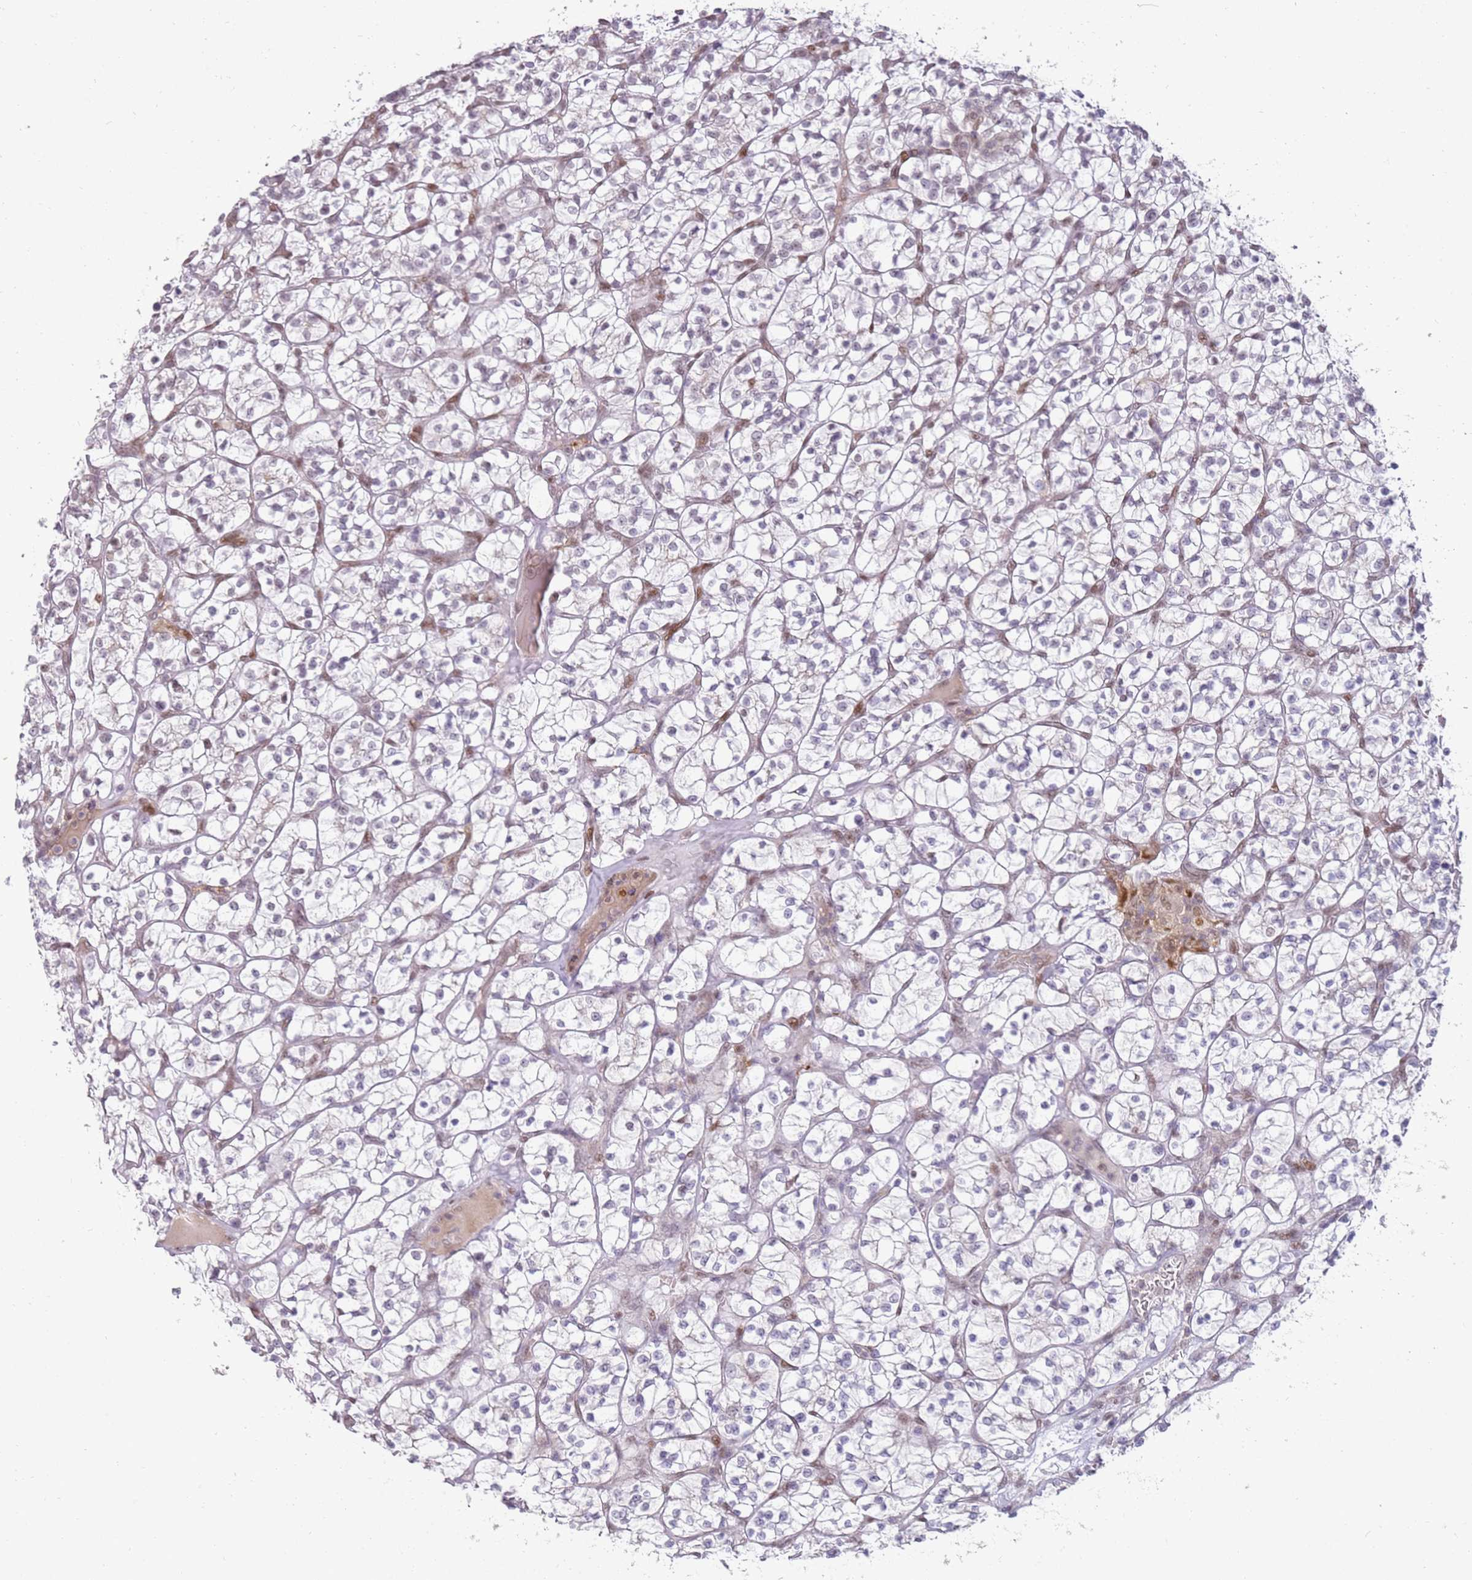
{"staining": {"intensity": "negative", "quantity": "none", "location": "none"}, "tissue": "renal cancer", "cell_type": "Tumor cells", "image_type": "cancer", "snomed": [{"axis": "morphology", "description": "Adenocarcinoma, NOS"}, {"axis": "topography", "description": "Kidney"}], "caption": "The histopathology image shows no significant staining in tumor cells of renal cancer (adenocarcinoma).", "gene": "PHC2", "patient": {"sex": "female", "age": 64}}